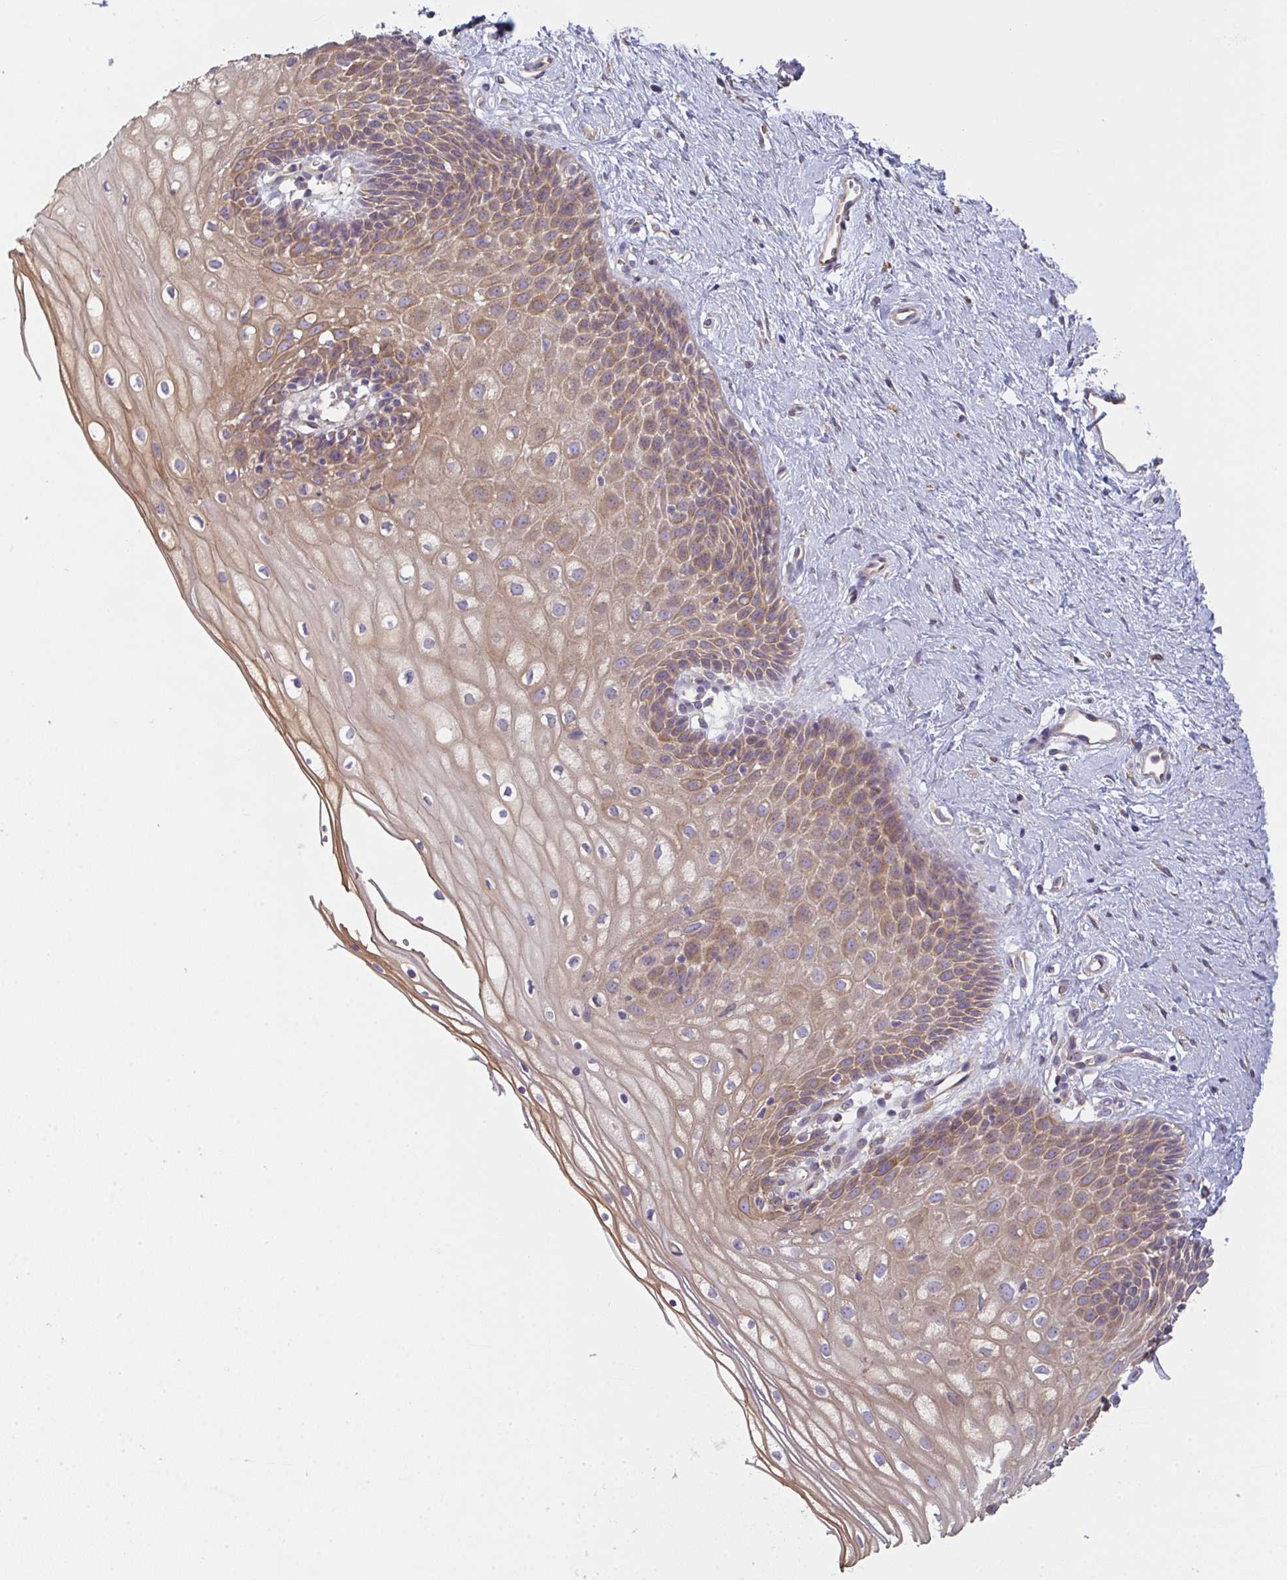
{"staining": {"intensity": "weak", "quantity": "<25%", "location": "cytoplasmic/membranous"}, "tissue": "cervix", "cell_type": "Glandular cells", "image_type": "normal", "snomed": [{"axis": "morphology", "description": "Normal tissue, NOS"}, {"axis": "topography", "description": "Cervix"}], "caption": "Glandular cells are negative for protein expression in unremarkable human cervix. (DAB (3,3'-diaminobenzidine) immunohistochemistry (IHC) visualized using brightfield microscopy, high magnification).", "gene": "SNX5", "patient": {"sex": "female", "age": 36}}